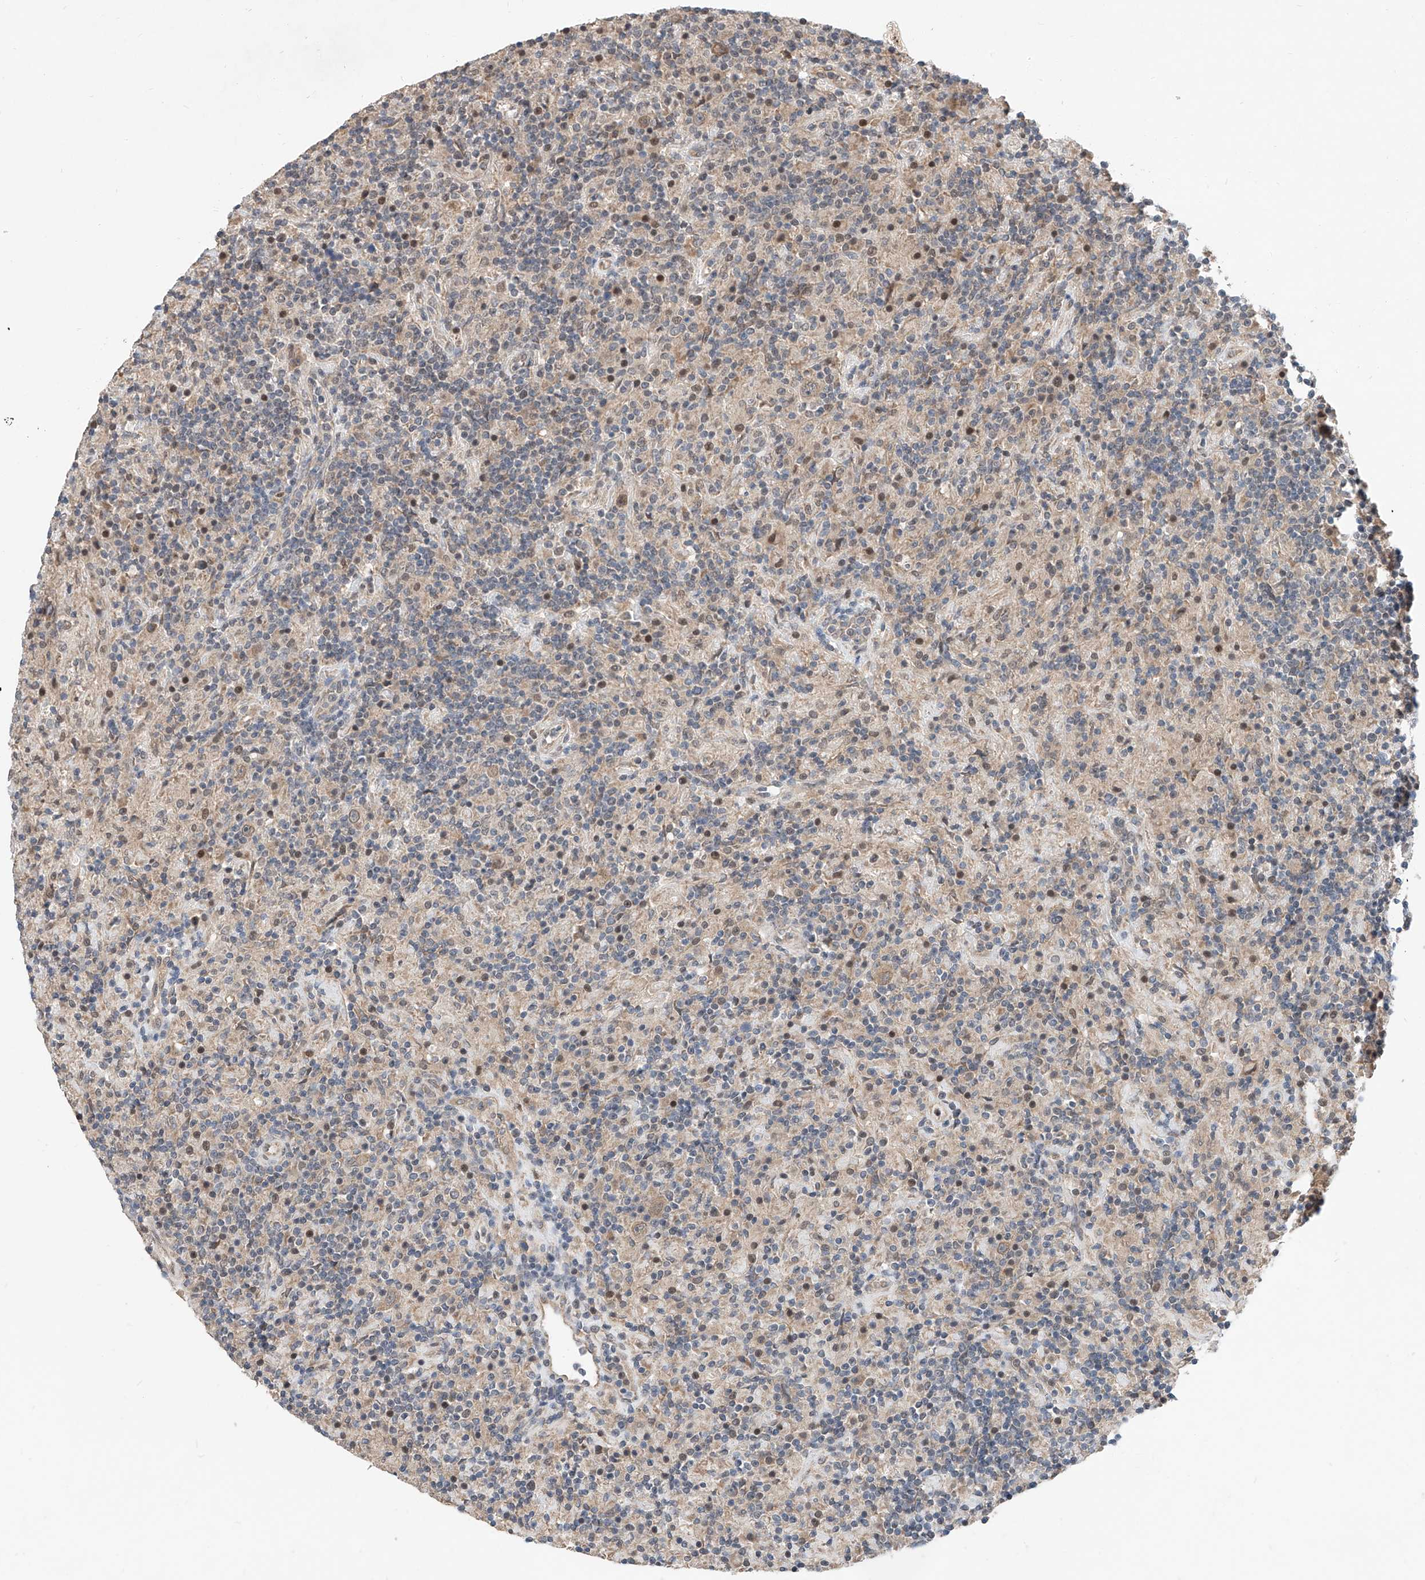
{"staining": {"intensity": "weak", "quantity": ">75%", "location": "cytoplasmic/membranous"}, "tissue": "lymphoma", "cell_type": "Tumor cells", "image_type": "cancer", "snomed": [{"axis": "morphology", "description": "Hodgkin's disease, NOS"}, {"axis": "topography", "description": "Lymph node"}], "caption": "Weak cytoplasmic/membranous staining for a protein is appreciated in about >75% of tumor cells of lymphoma using immunohistochemistry.", "gene": "CARMIL3", "patient": {"sex": "male", "age": 70}}